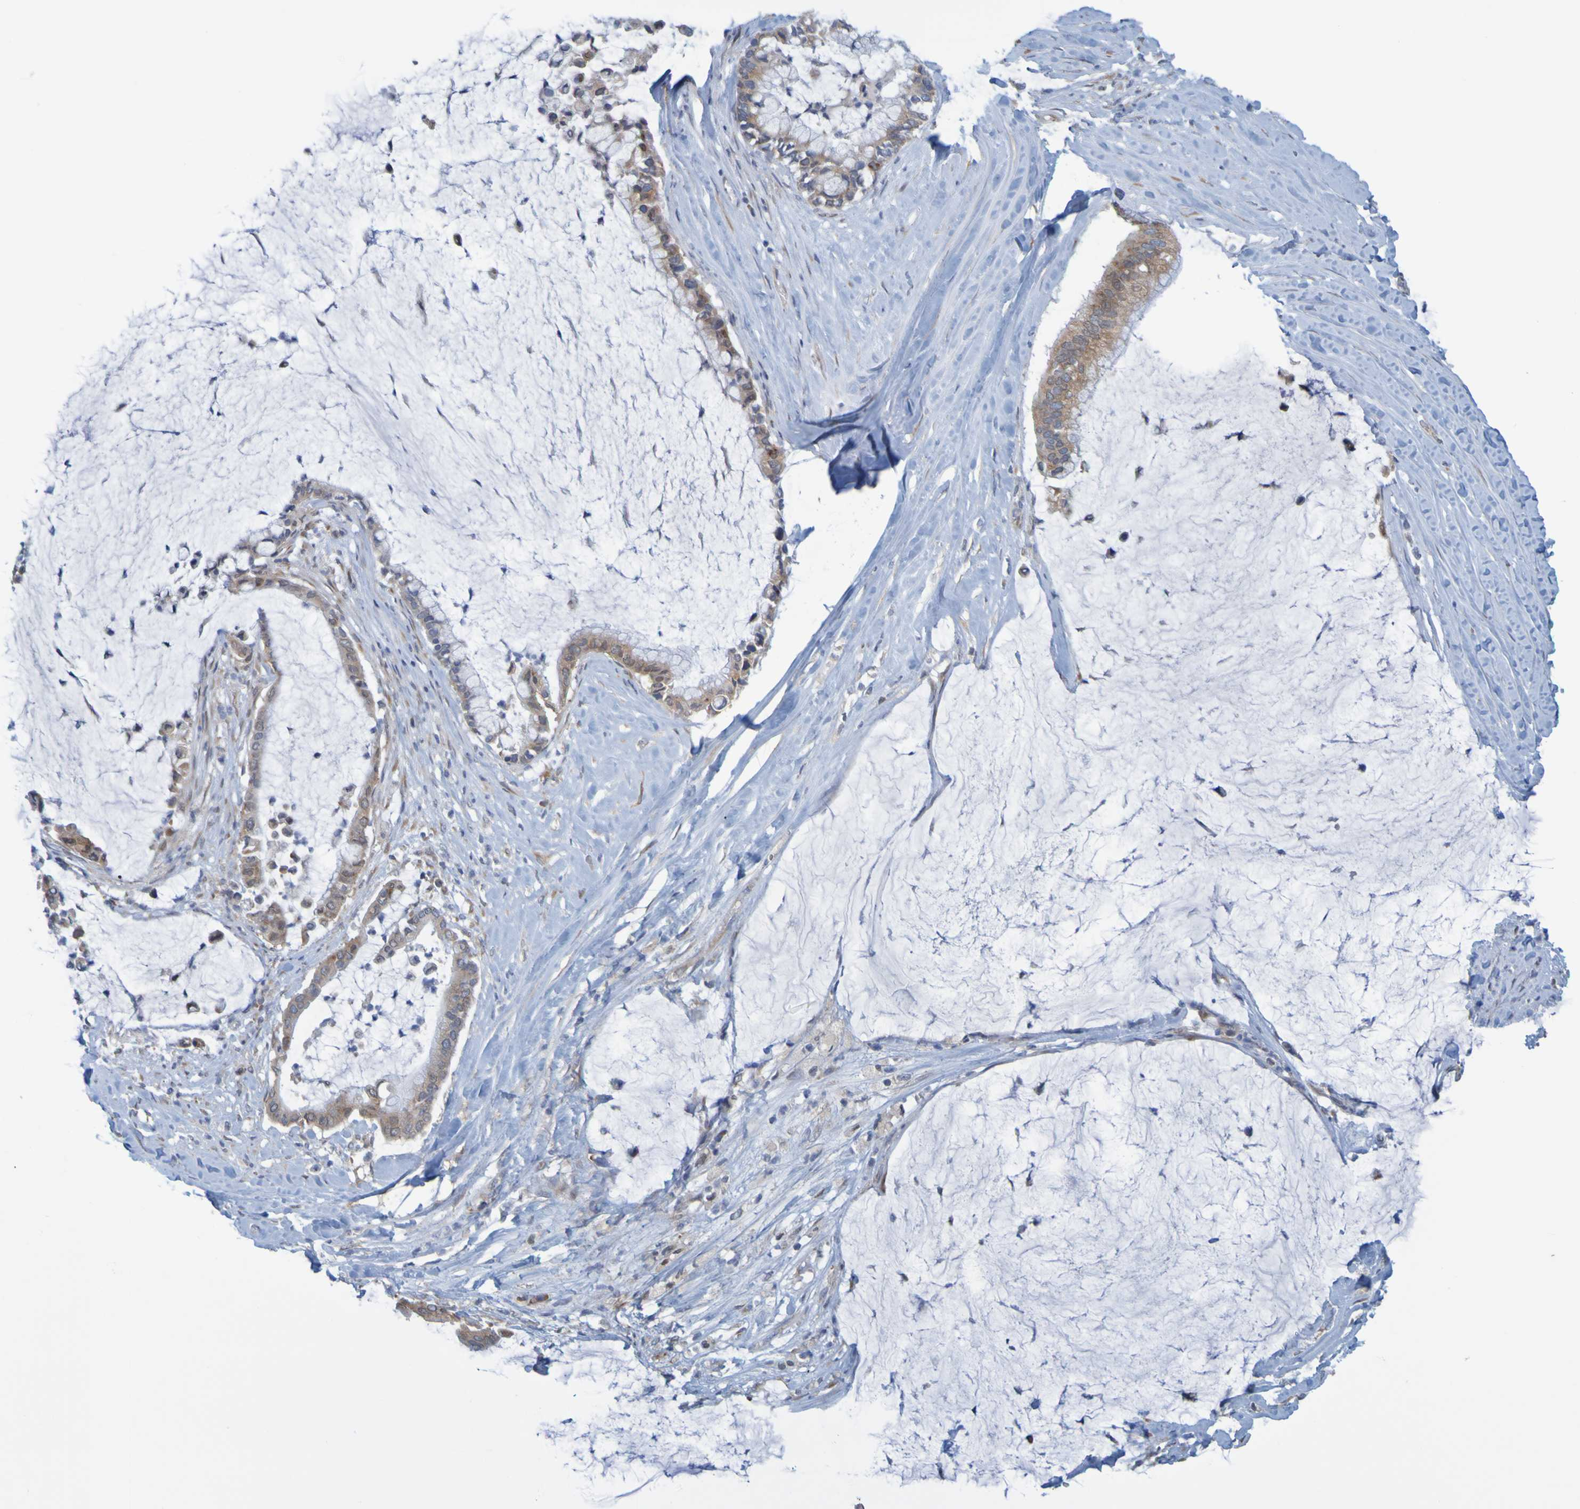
{"staining": {"intensity": "moderate", "quantity": ">75%", "location": "cytoplasmic/membranous"}, "tissue": "pancreatic cancer", "cell_type": "Tumor cells", "image_type": "cancer", "snomed": [{"axis": "morphology", "description": "Adenocarcinoma, NOS"}, {"axis": "topography", "description": "Pancreas"}], "caption": "An image of pancreatic cancer (adenocarcinoma) stained for a protein reveals moderate cytoplasmic/membranous brown staining in tumor cells.", "gene": "MOGS", "patient": {"sex": "male", "age": 41}}